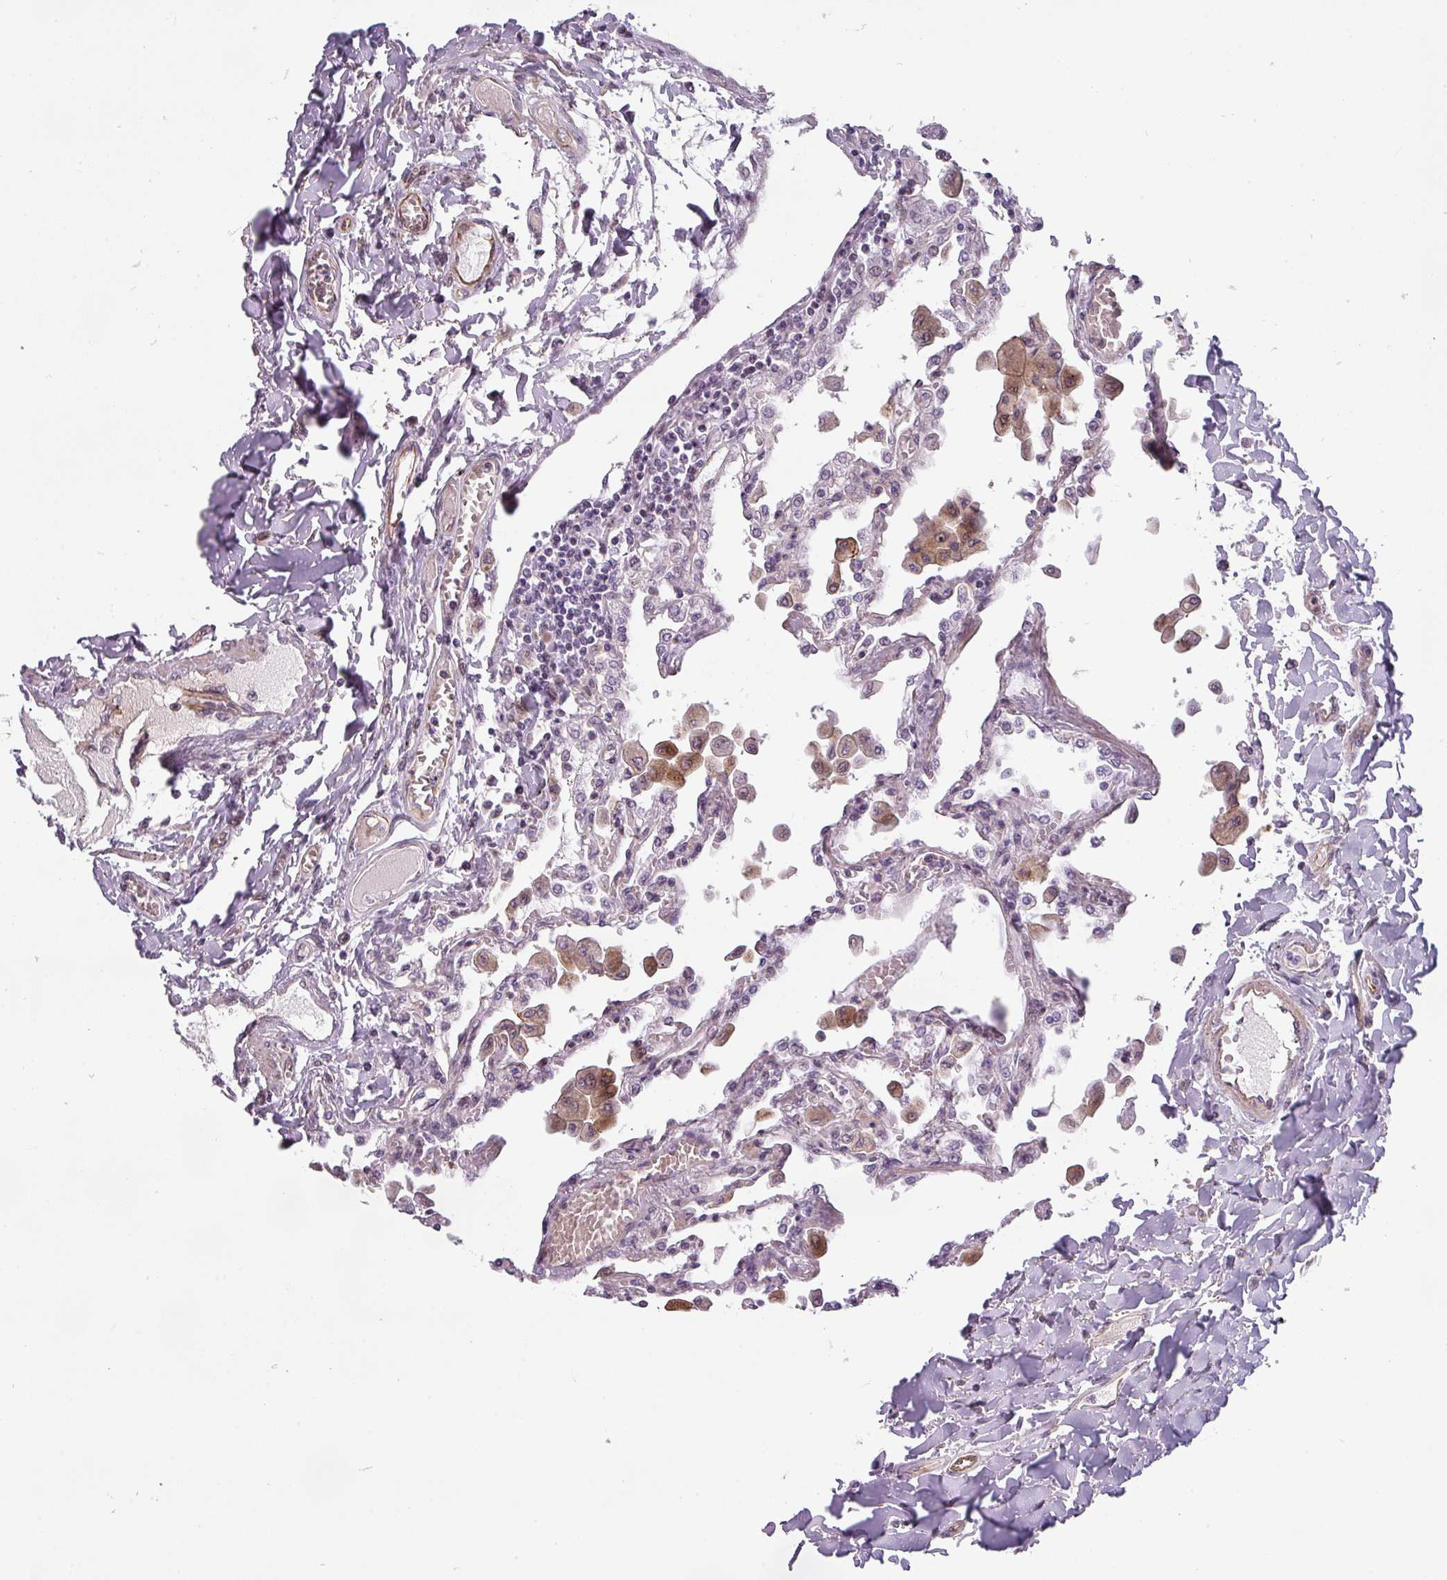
{"staining": {"intensity": "negative", "quantity": "none", "location": "none"}, "tissue": "lung", "cell_type": "Alveolar cells", "image_type": "normal", "snomed": [{"axis": "morphology", "description": "Normal tissue, NOS"}, {"axis": "topography", "description": "Bronchus"}, {"axis": "topography", "description": "Lung"}], "caption": "Immunohistochemistry image of unremarkable lung: human lung stained with DAB (3,3'-diaminobenzidine) exhibits no significant protein staining in alveolar cells.", "gene": "CHRDL1", "patient": {"sex": "female", "age": 49}}